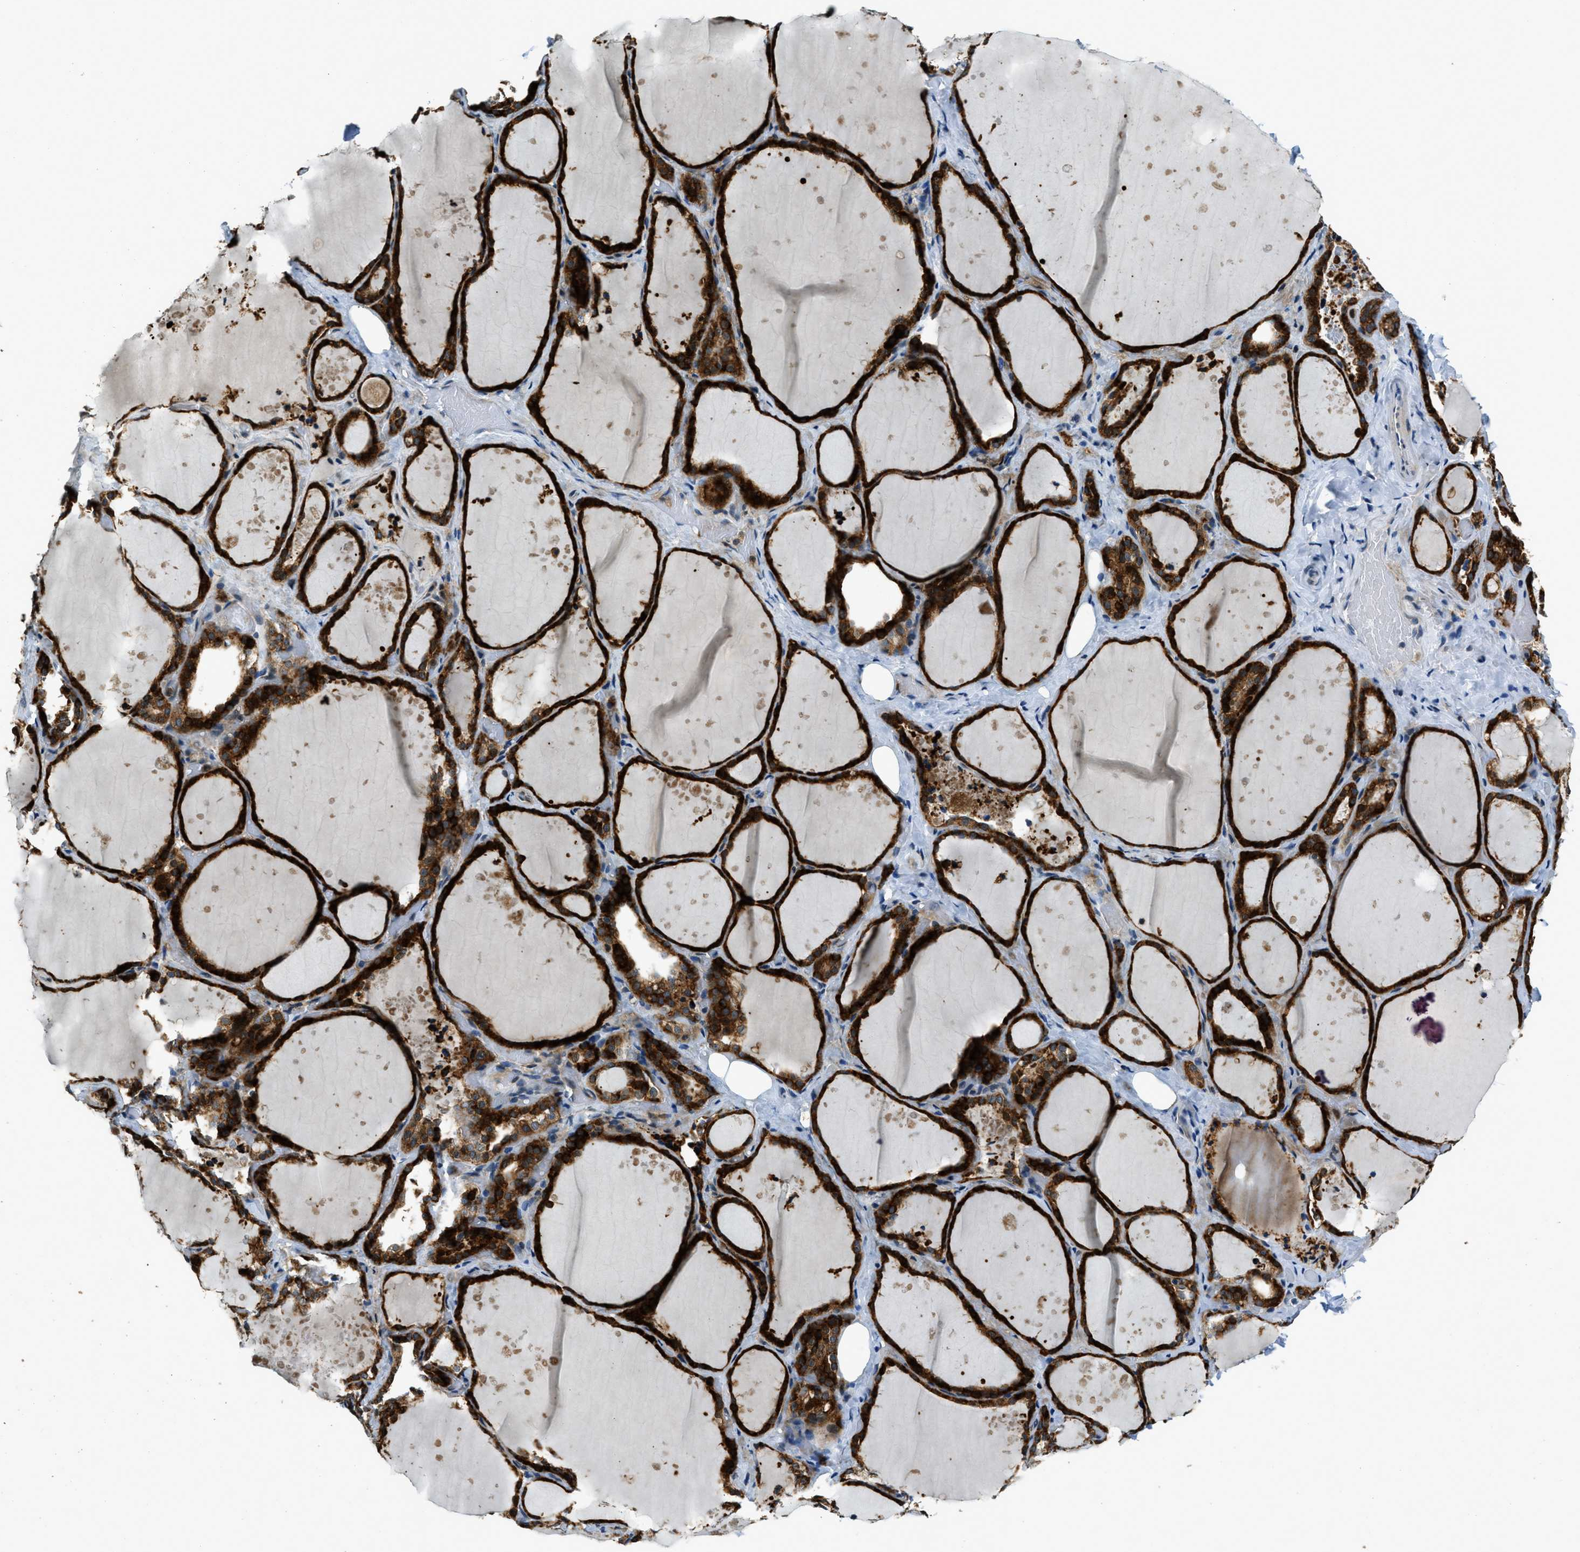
{"staining": {"intensity": "strong", "quantity": ">75%", "location": "cytoplasmic/membranous"}, "tissue": "thyroid gland", "cell_type": "Glandular cells", "image_type": "normal", "snomed": [{"axis": "morphology", "description": "Normal tissue, NOS"}, {"axis": "topography", "description": "Thyroid gland"}], "caption": "This image reveals immunohistochemistry (IHC) staining of unremarkable human thyroid gland, with high strong cytoplasmic/membranous positivity in approximately >75% of glandular cells.", "gene": "HERC2", "patient": {"sex": "female", "age": 44}}